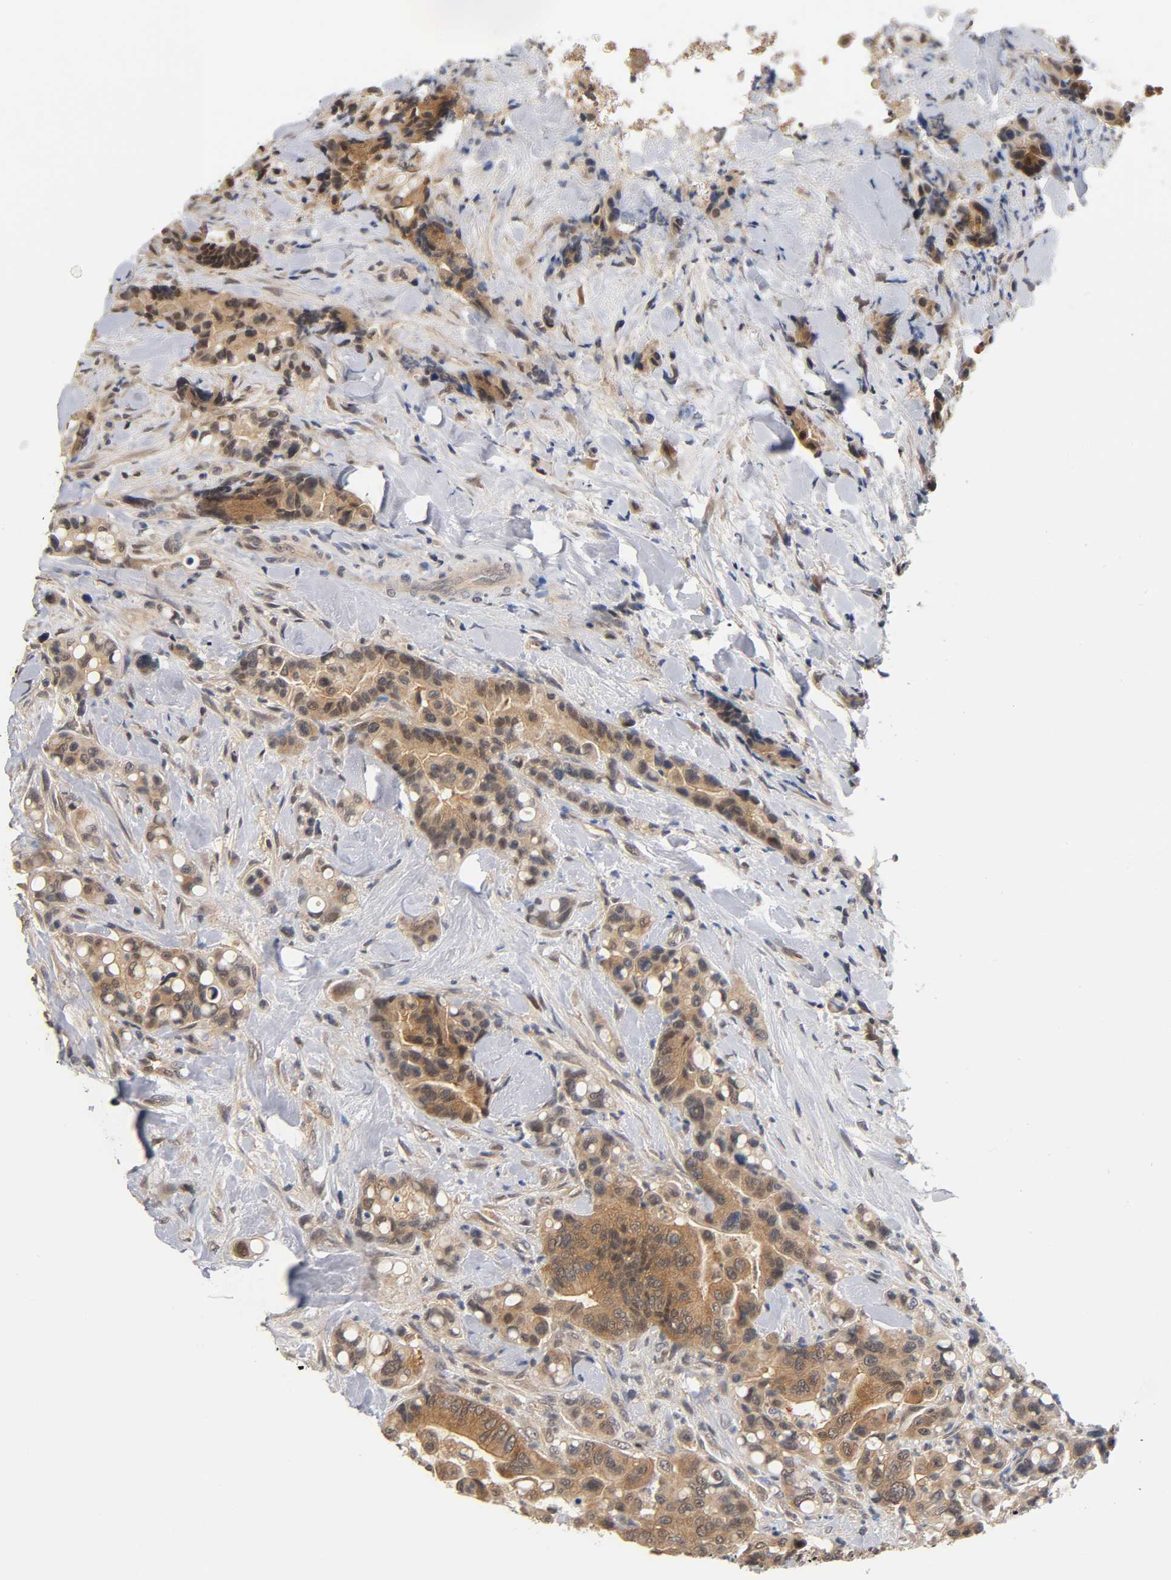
{"staining": {"intensity": "strong", "quantity": ">75%", "location": "cytoplasmic/membranous"}, "tissue": "colorectal cancer", "cell_type": "Tumor cells", "image_type": "cancer", "snomed": [{"axis": "morphology", "description": "Normal tissue, NOS"}, {"axis": "morphology", "description": "Adenocarcinoma, NOS"}, {"axis": "topography", "description": "Colon"}], "caption": "IHC photomicrograph of neoplastic tissue: human colorectal cancer (adenocarcinoma) stained using immunohistochemistry (IHC) demonstrates high levels of strong protein expression localized specifically in the cytoplasmic/membranous of tumor cells, appearing as a cytoplasmic/membranous brown color.", "gene": "PRKAB1", "patient": {"sex": "male", "age": 82}}